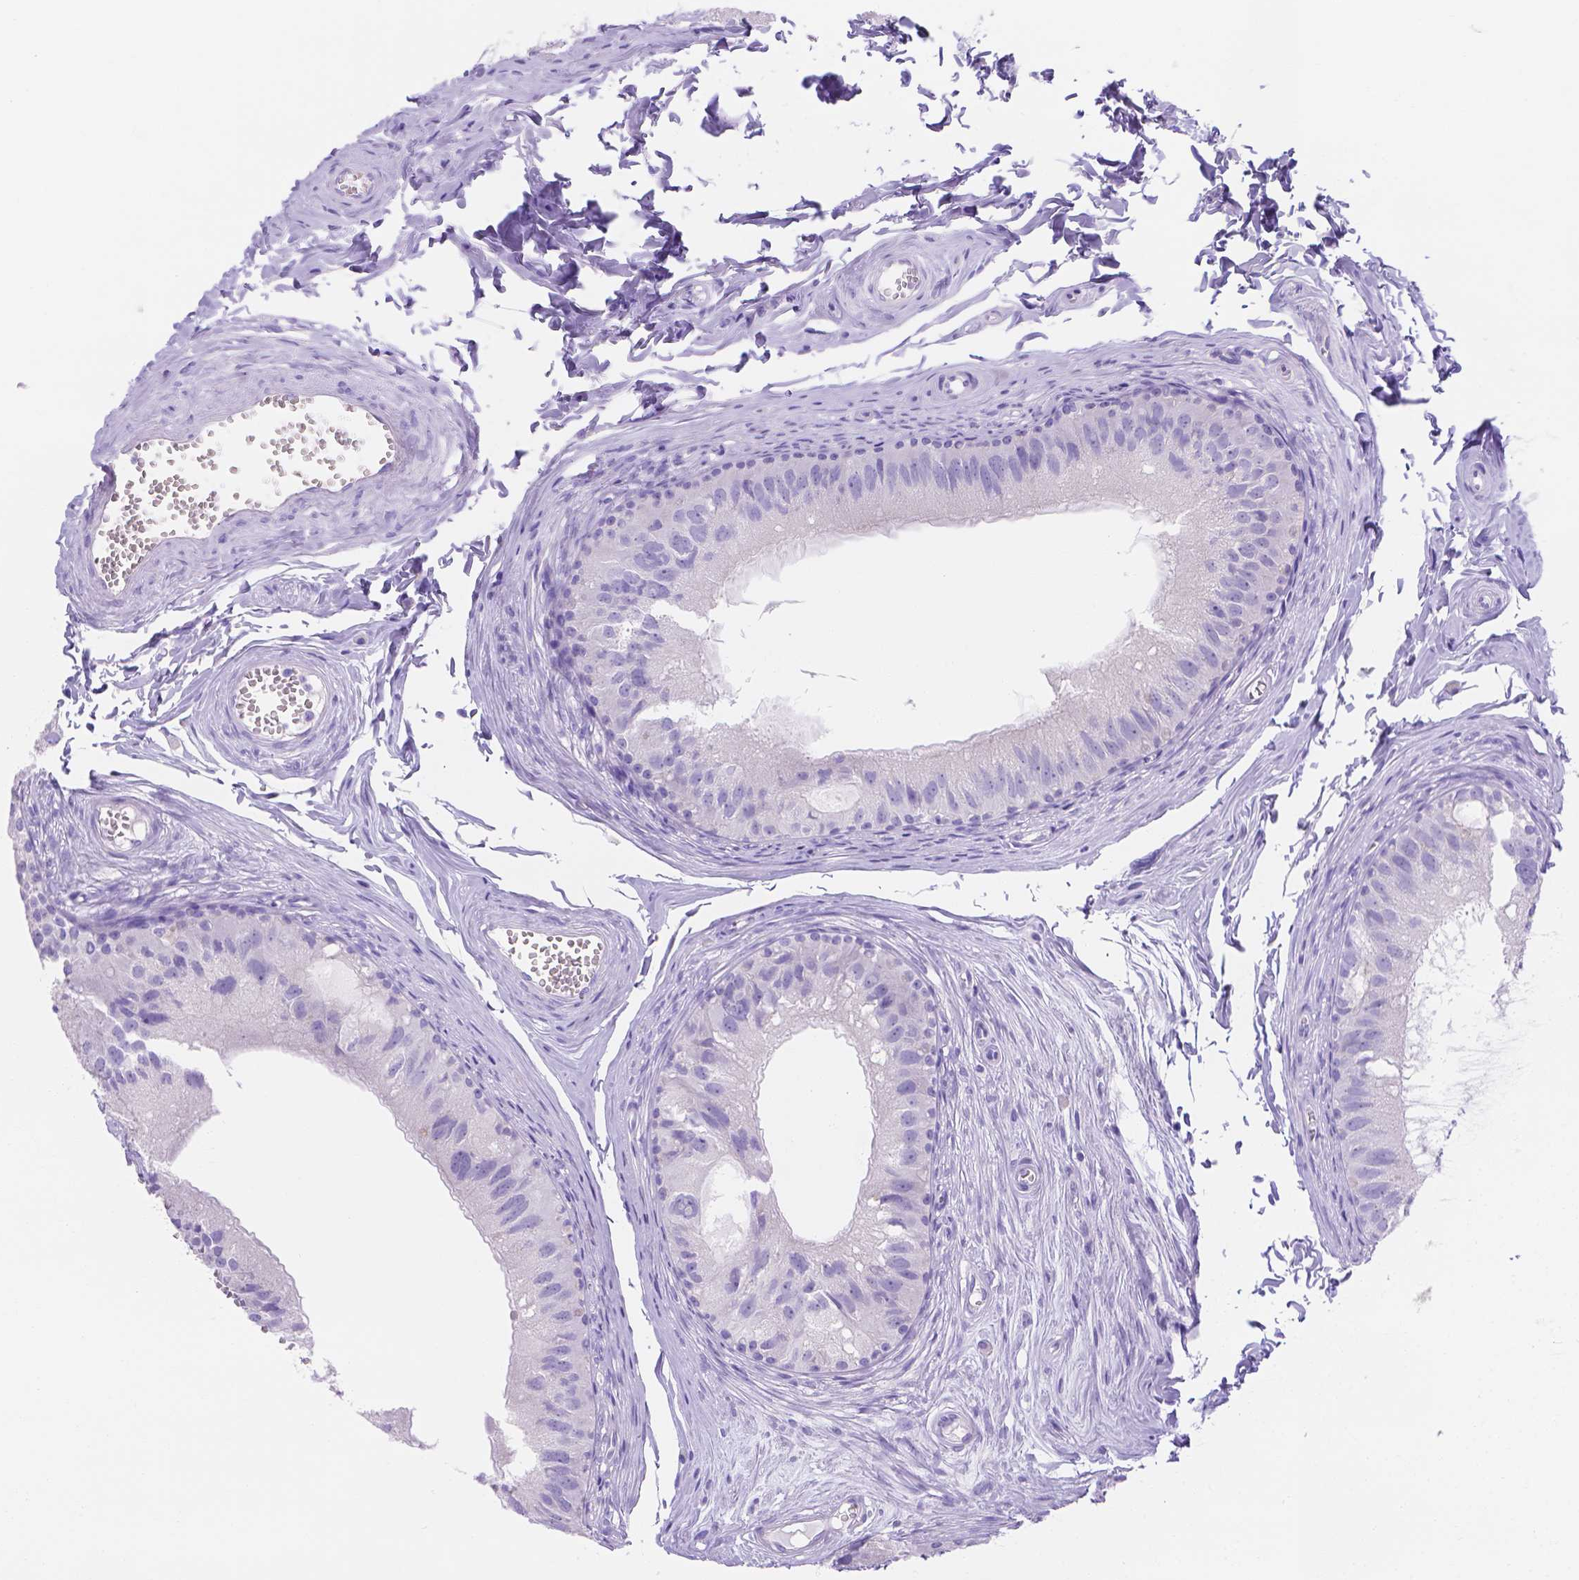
{"staining": {"intensity": "negative", "quantity": "none", "location": "none"}, "tissue": "epididymis", "cell_type": "Glandular cells", "image_type": "normal", "snomed": [{"axis": "morphology", "description": "Normal tissue, NOS"}, {"axis": "topography", "description": "Epididymis"}], "caption": "The histopathology image reveals no staining of glandular cells in normal epididymis. Brightfield microscopy of immunohistochemistry stained with DAB (3,3'-diaminobenzidine) (brown) and hematoxylin (blue), captured at high magnification.", "gene": "MLN", "patient": {"sex": "male", "age": 45}}